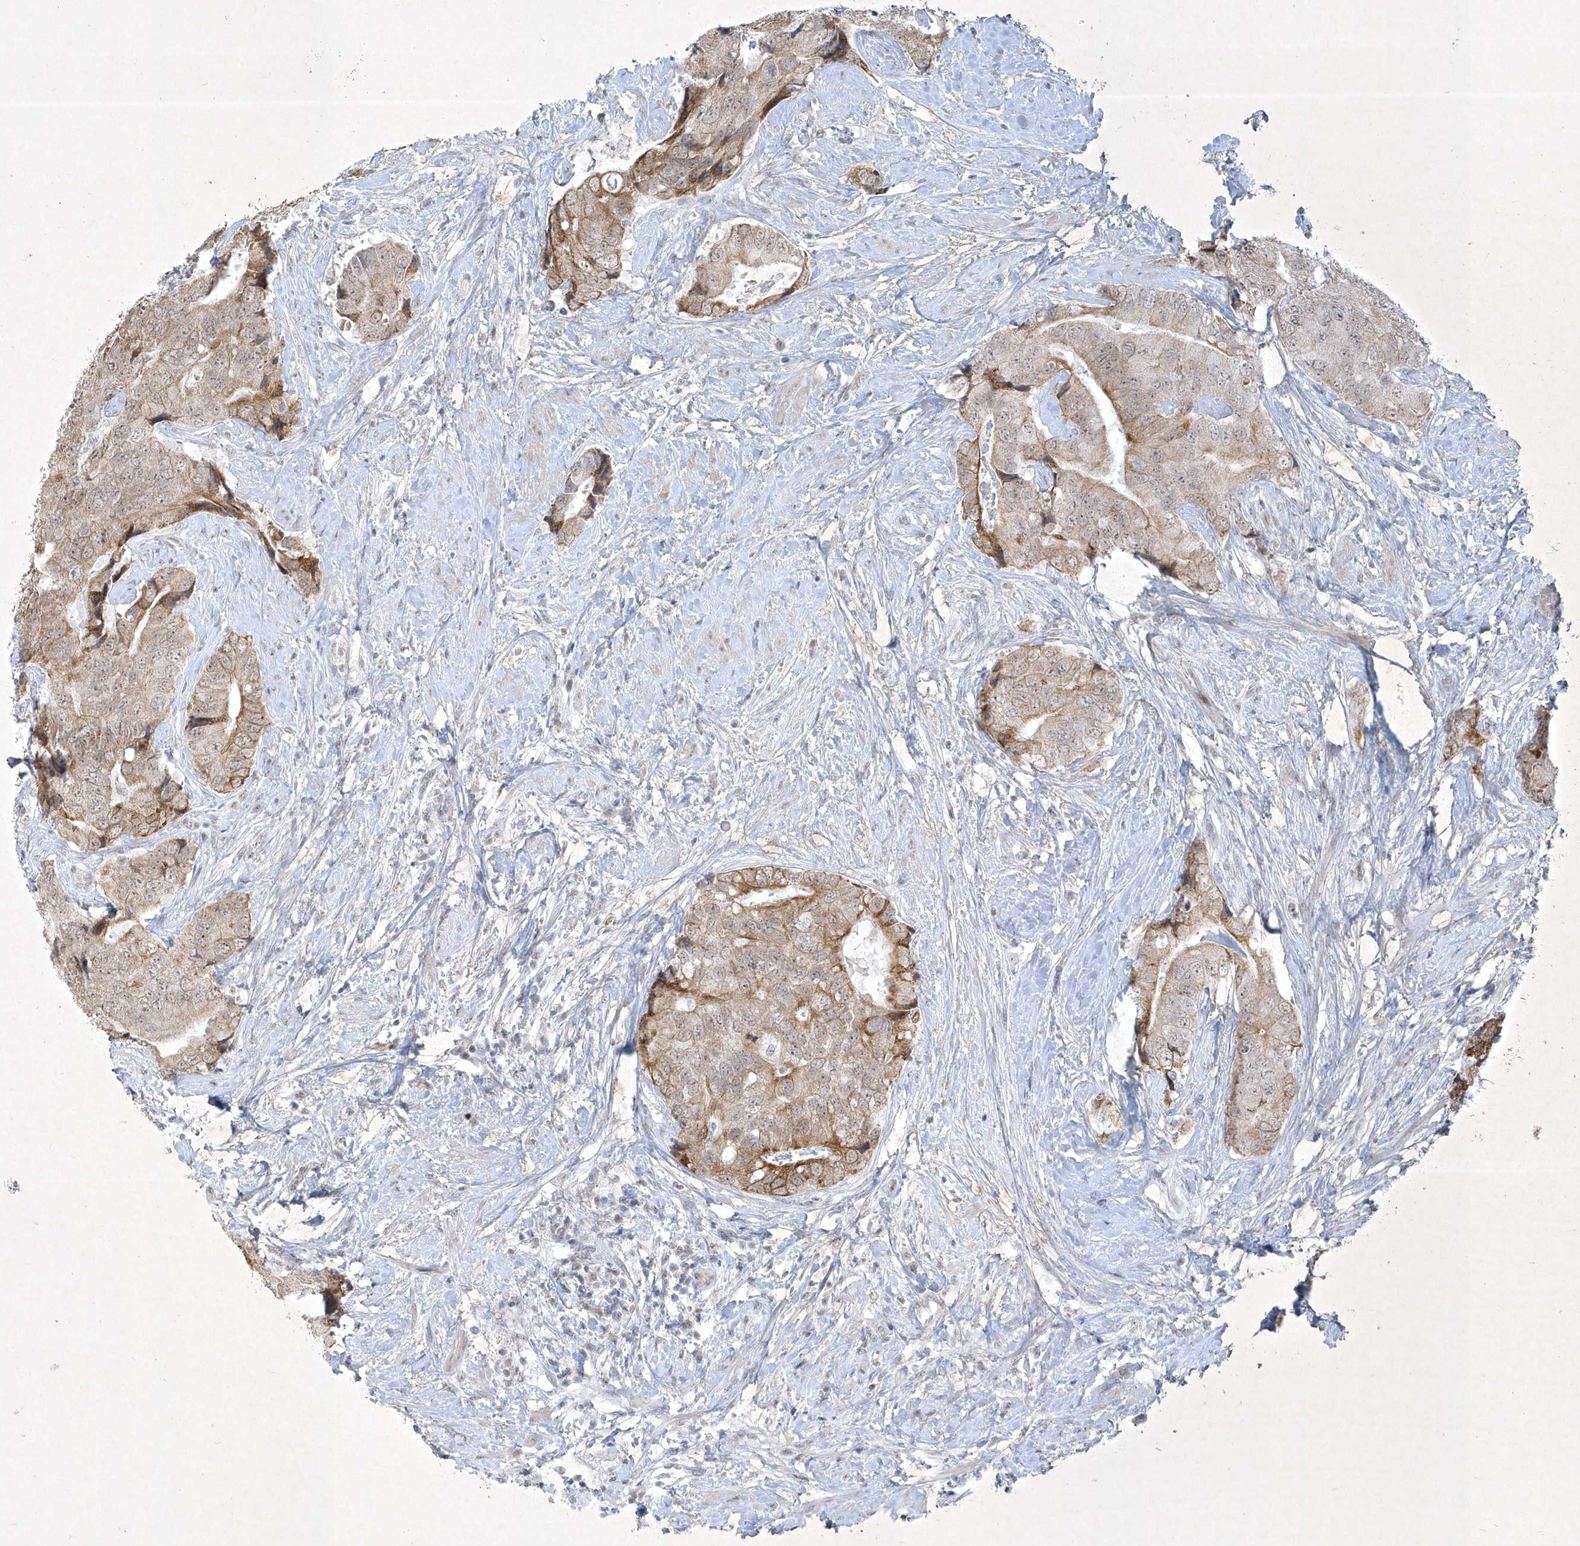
{"staining": {"intensity": "moderate", "quantity": "25%-75%", "location": "cytoplasmic/membranous"}, "tissue": "prostate cancer", "cell_type": "Tumor cells", "image_type": "cancer", "snomed": [{"axis": "morphology", "description": "Adenocarcinoma, High grade"}, {"axis": "topography", "description": "Prostate"}], "caption": "DAB immunohistochemical staining of prostate cancer (adenocarcinoma (high-grade)) displays moderate cytoplasmic/membranous protein positivity in about 25%-75% of tumor cells. (Stains: DAB in brown, nuclei in blue, Microscopy: brightfield microscopy at high magnification).", "gene": "ZBTB9", "patient": {"sex": "male", "age": 70}}